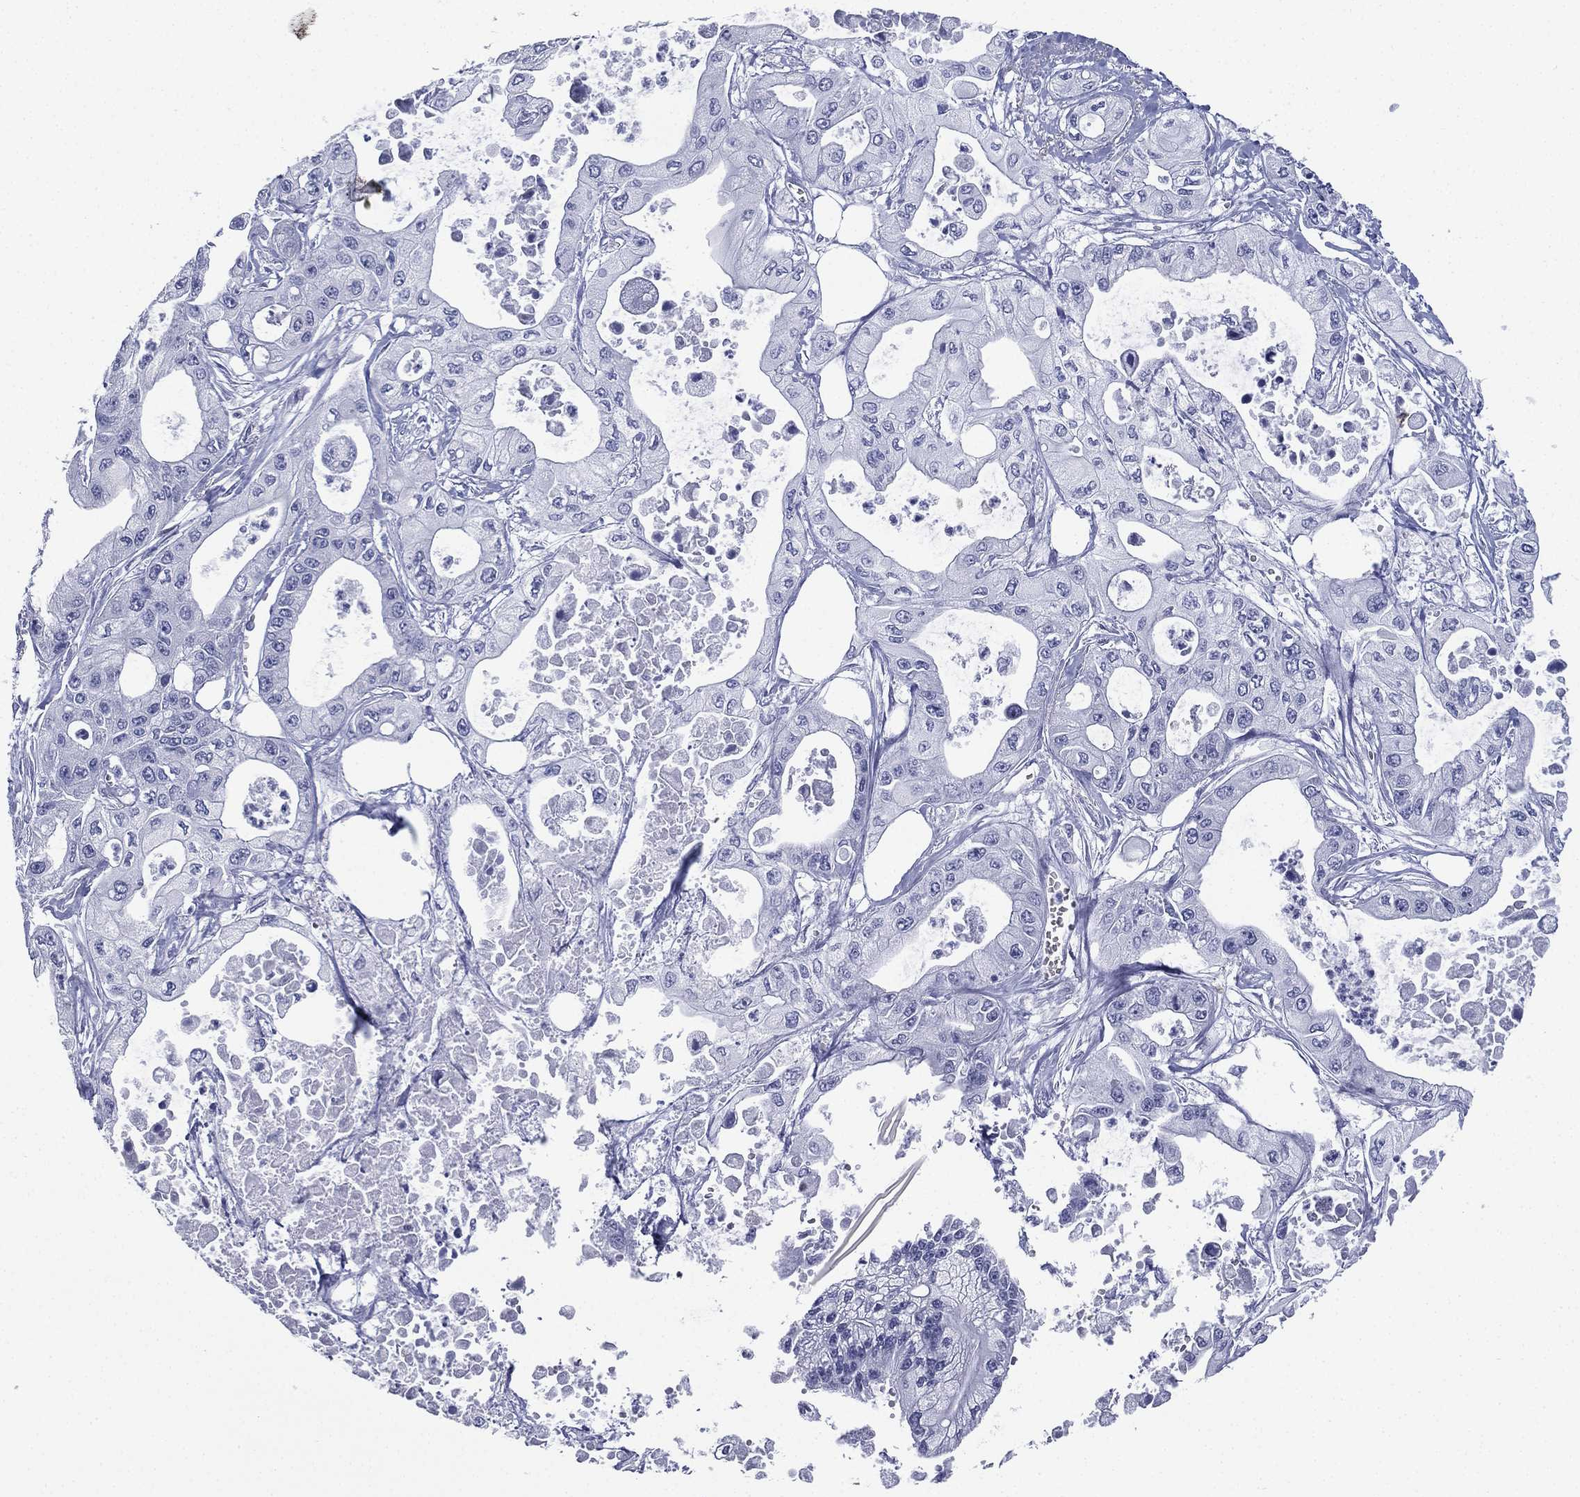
{"staining": {"intensity": "negative", "quantity": "none", "location": "none"}, "tissue": "pancreatic cancer", "cell_type": "Tumor cells", "image_type": "cancer", "snomed": [{"axis": "morphology", "description": "Adenocarcinoma, NOS"}, {"axis": "topography", "description": "Pancreas"}], "caption": "High magnification brightfield microscopy of adenocarcinoma (pancreatic) stained with DAB (3,3'-diaminobenzidine) (brown) and counterstained with hematoxylin (blue): tumor cells show no significant staining.", "gene": "FCER2", "patient": {"sex": "male", "age": 70}}